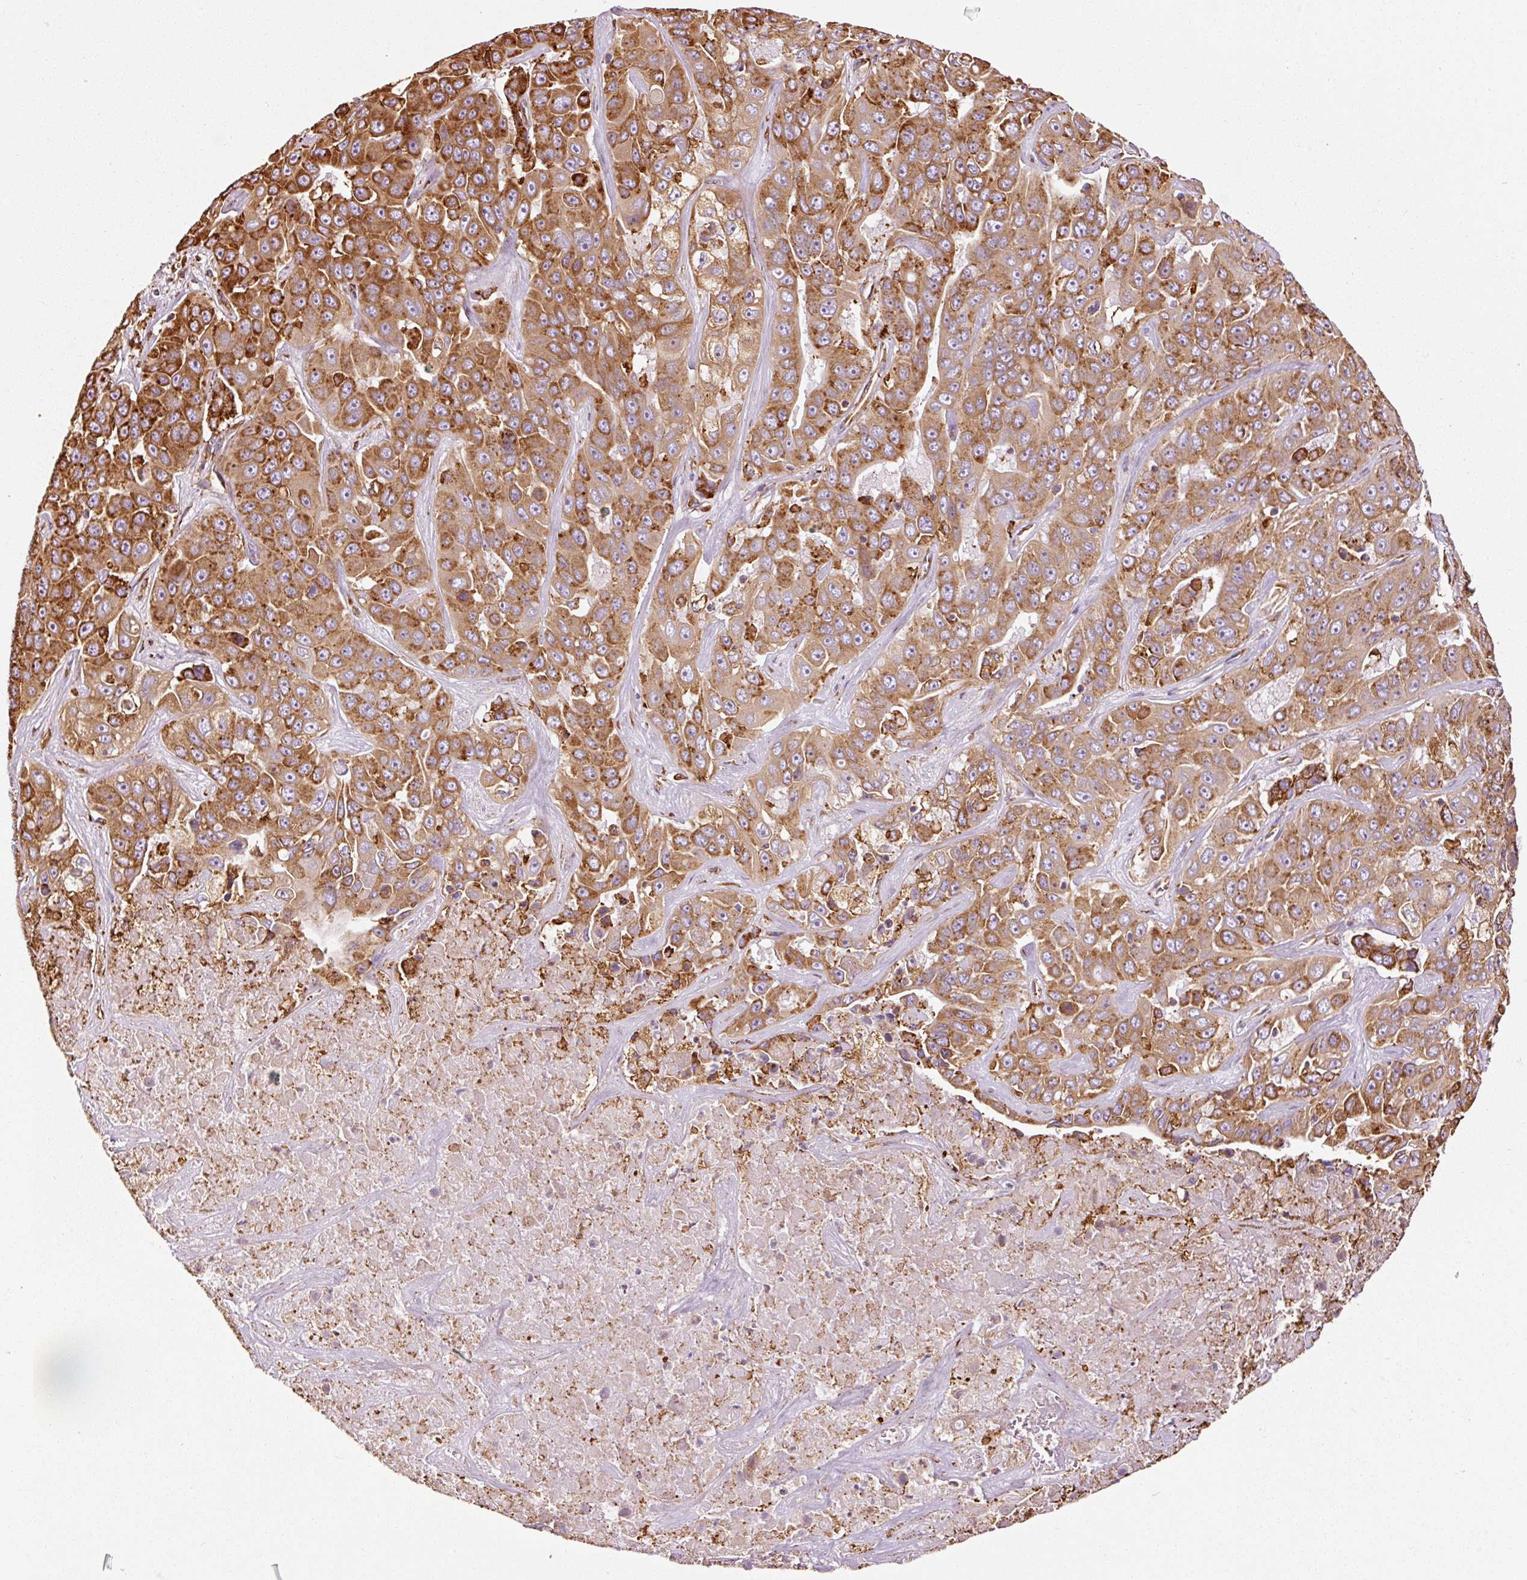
{"staining": {"intensity": "strong", "quantity": ">75%", "location": "cytoplasmic/membranous"}, "tissue": "liver cancer", "cell_type": "Tumor cells", "image_type": "cancer", "snomed": [{"axis": "morphology", "description": "Cholangiocarcinoma"}, {"axis": "topography", "description": "Liver"}], "caption": "Immunohistochemical staining of human cholangiocarcinoma (liver) exhibits high levels of strong cytoplasmic/membranous protein expression in approximately >75% of tumor cells.", "gene": "KLC1", "patient": {"sex": "female", "age": 52}}